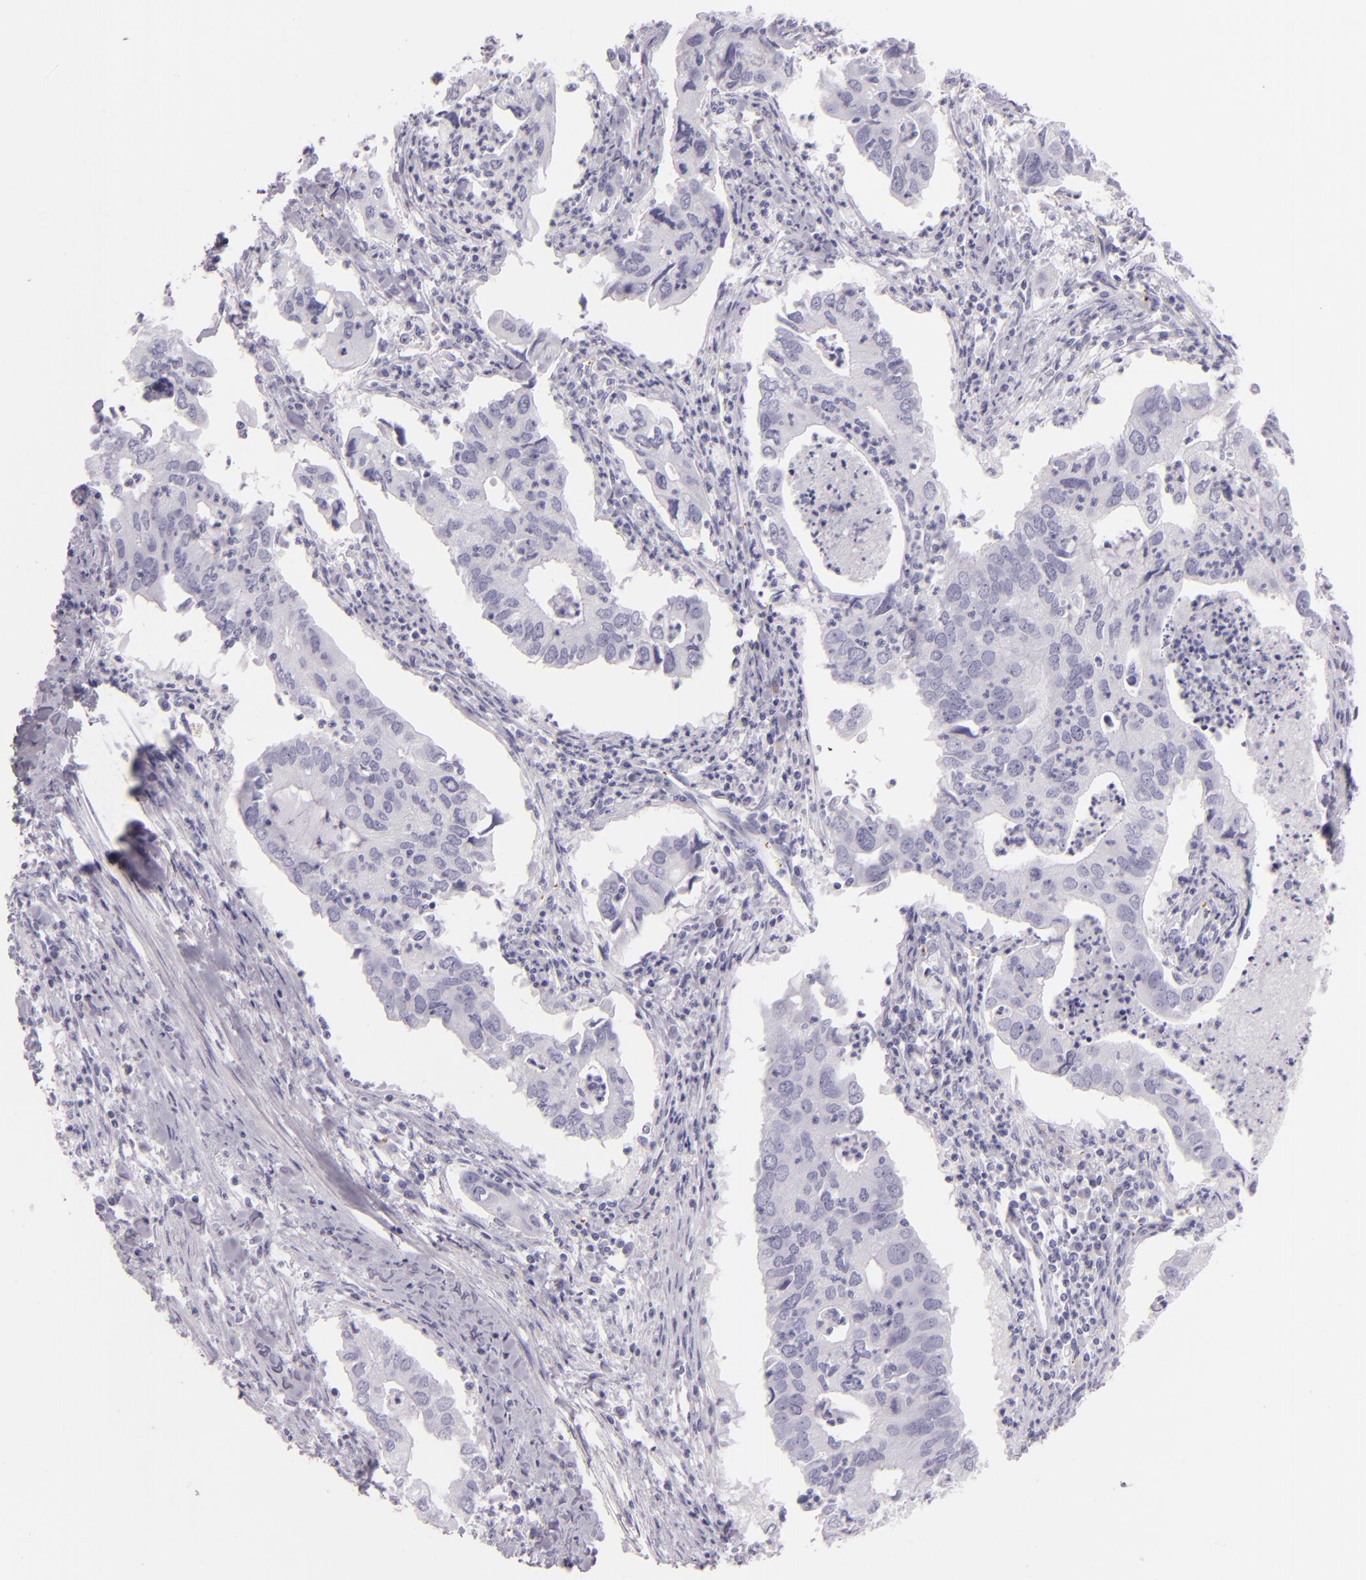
{"staining": {"intensity": "negative", "quantity": "none", "location": "none"}, "tissue": "lung cancer", "cell_type": "Tumor cells", "image_type": "cancer", "snomed": [{"axis": "morphology", "description": "Adenocarcinoma, NOS"}, {"axis": "topography", "description": "Lung"}], "caption": "Immunohistochemistry (IHC) of human lung cancer (adenocarcinoma) demonstrates no expression in tumor cells.", "gene": "SELP", "patient": {"sex": "male", "age": 48}}